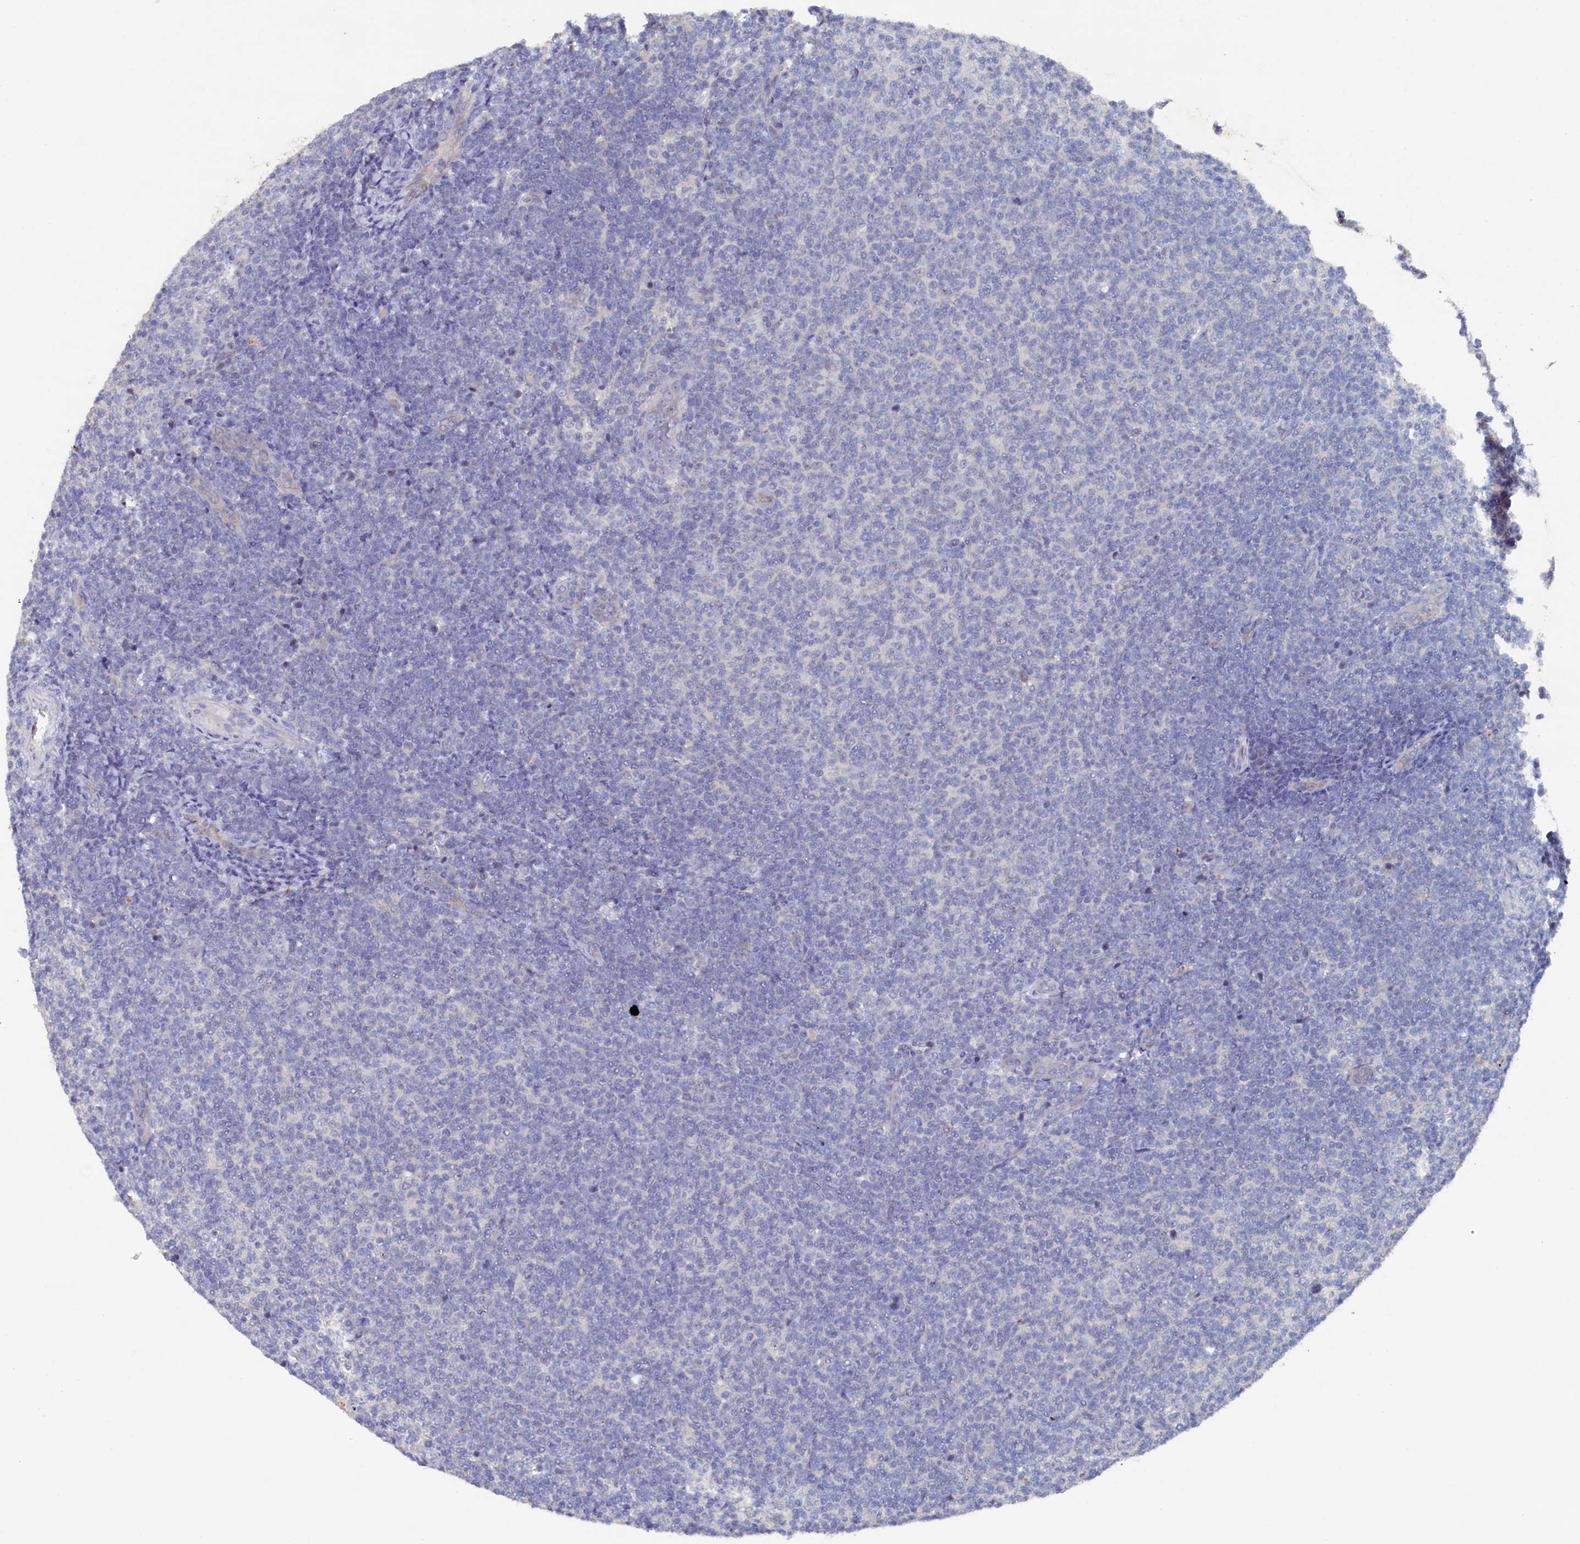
{"staining": {"intensity": "negative", "quantity": "none", "location": "none"}, "tissue": "lymphoma", "cell_type": "Tumor cells", "image_type": "cancer", "snomed": [{"axis": "morphology", "description": "Malignant lymphoma, non-Hodgkin's type, Low grade"}, {"axis": "topography", "description": "Lymph node"}], "caption": "Immunohistochemical staining of human low-grade malignant lymphoma, non-Hodgkin's type shows no significant positivity in tumor cells. (DAB (3,3'-diaminobenzidine) IHC with hematoxylin counter stain).", "gene": "CBLIF", "patient": {"sex": "male", "age": 66}}